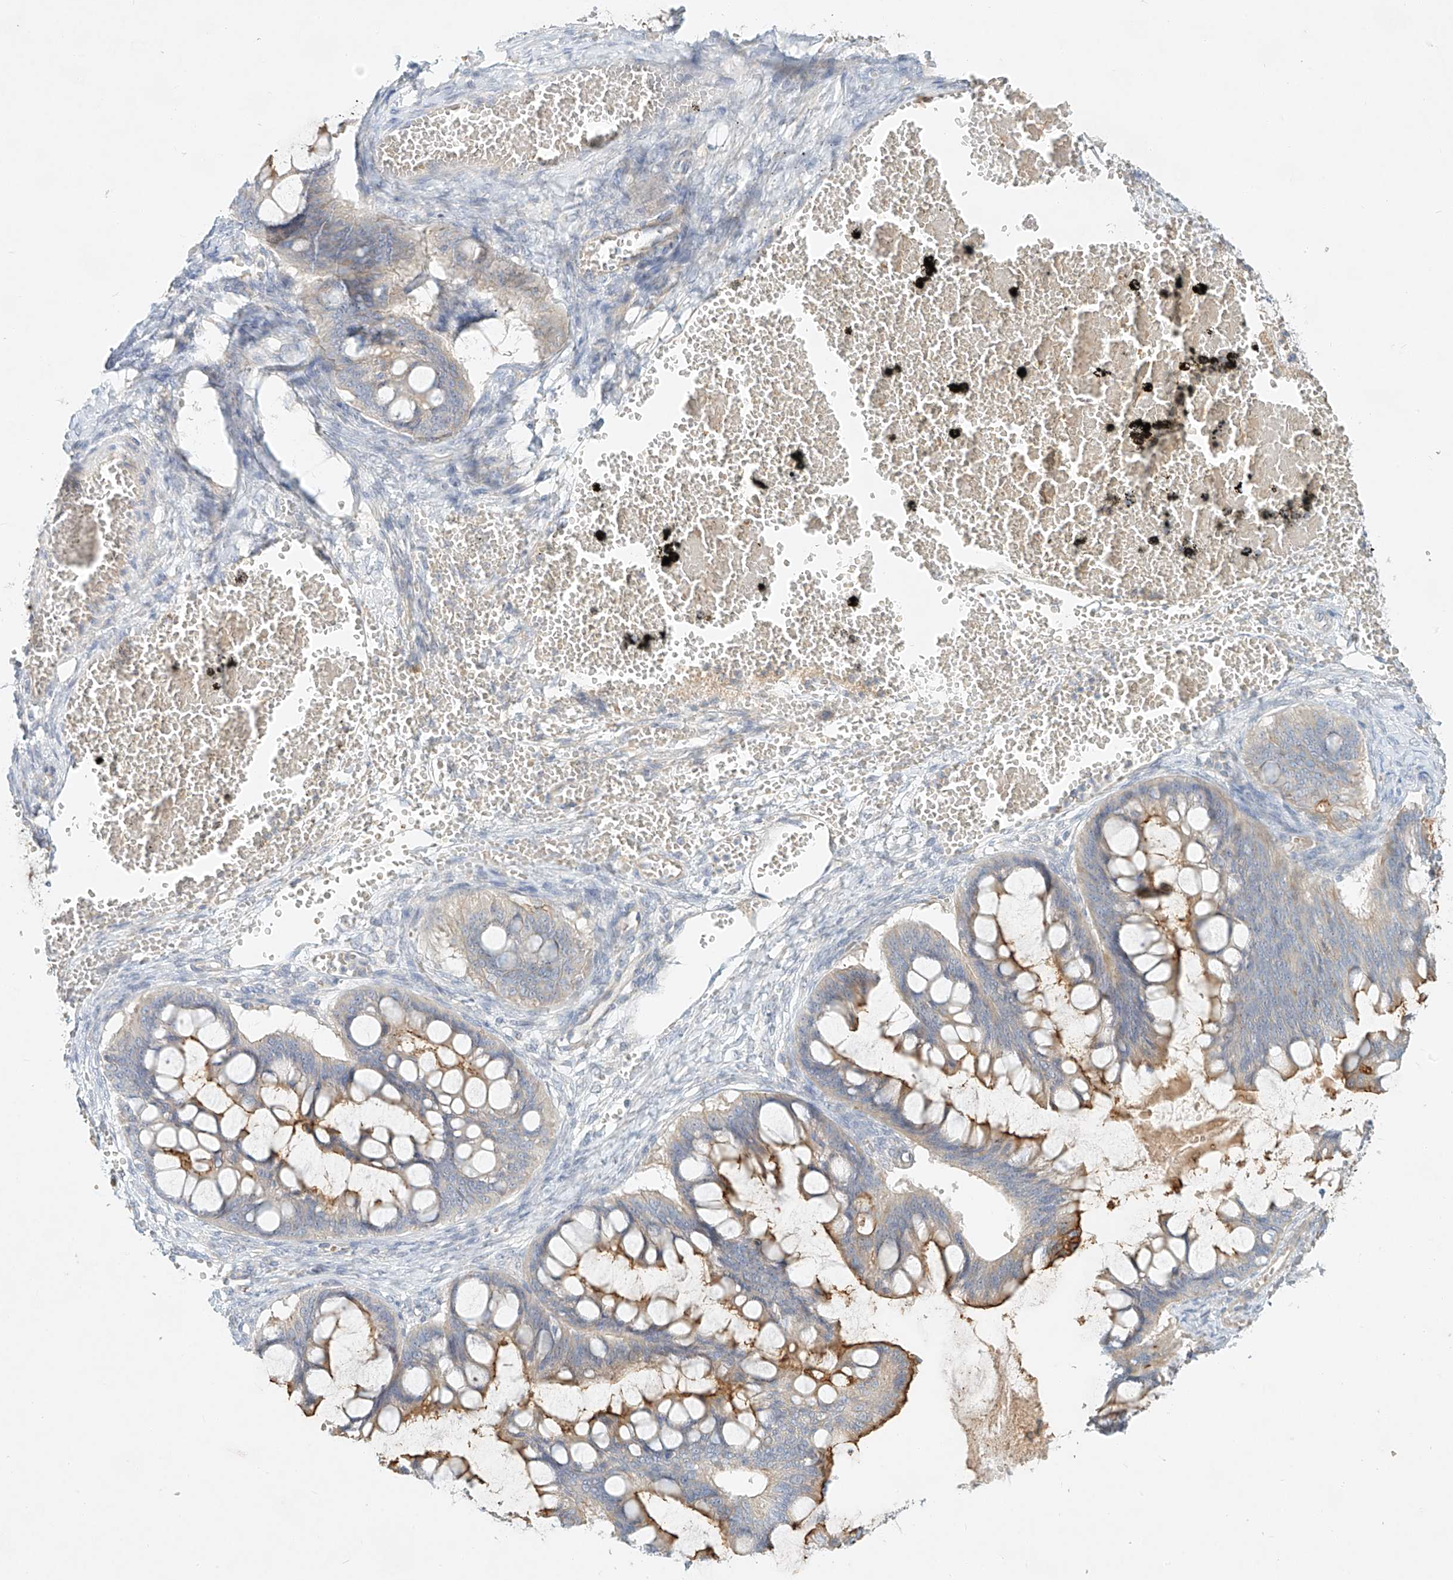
{"staining": {"intensity": "moderate", "quantity": "25%-75%", "location": "cytoplasmic/membranous"}, "tissue": "ovarian cancer", "cell_type": "Tumor cells", "image_type": "cancer", "snomed": [{"axis": "morphology", "description": "Cystadenocarcinoma, mucinous, NOS"}, {"axis": "topography", "description": "Ovary"}], "caption": "Ovarian mucinous cystadenocarcinoma stained with immunohistochemistry displays moderate cytoplasmic/membranous expression in approximately 25%-75% of tumor cells. Using DAB (brown) and hematoxylin (blue) stains, captured at high magnification using brightfield microscopy.", "gene": "SYTL3", "patient": {"sex": "female", "age": 73}}